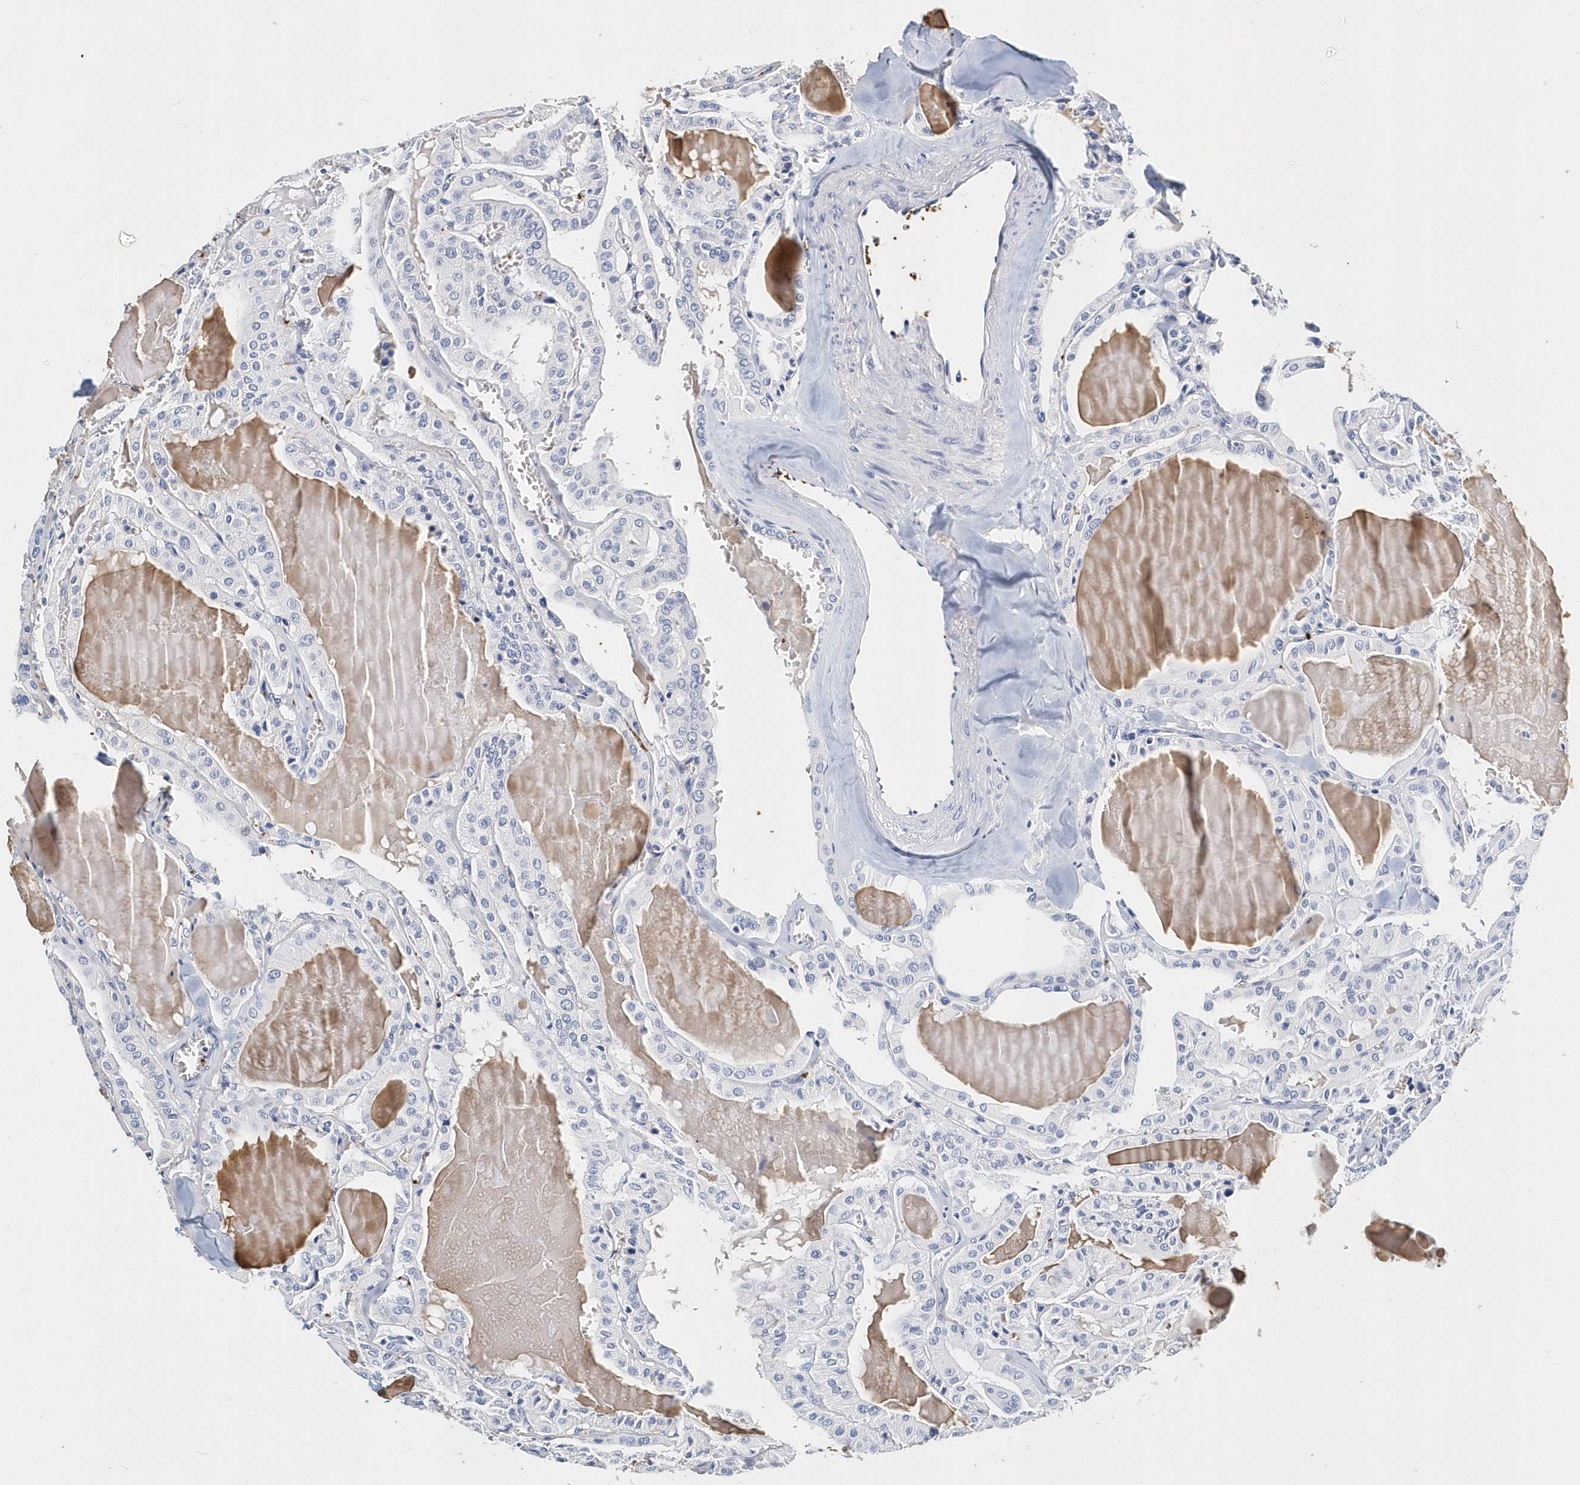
{"staining": {"intensity": "negative", "quantity": "none", "location": "none"}, "tissue": "thyroid cancer", "cell_type": "Tumor cells", "image_type": "cancer", "snomed": [{"axis": "morphology", "description": "Papillary adenocarcinoma, NOS"}, {"axis": "topography", "description": "Thyroid gland"}], "caption": "DAB immunohistochemical staining of thyroid cancer reveals no significant expression in tumor cells.", "gene": "ITGA2B", "patient": {"sex": "male", "age": 52}}